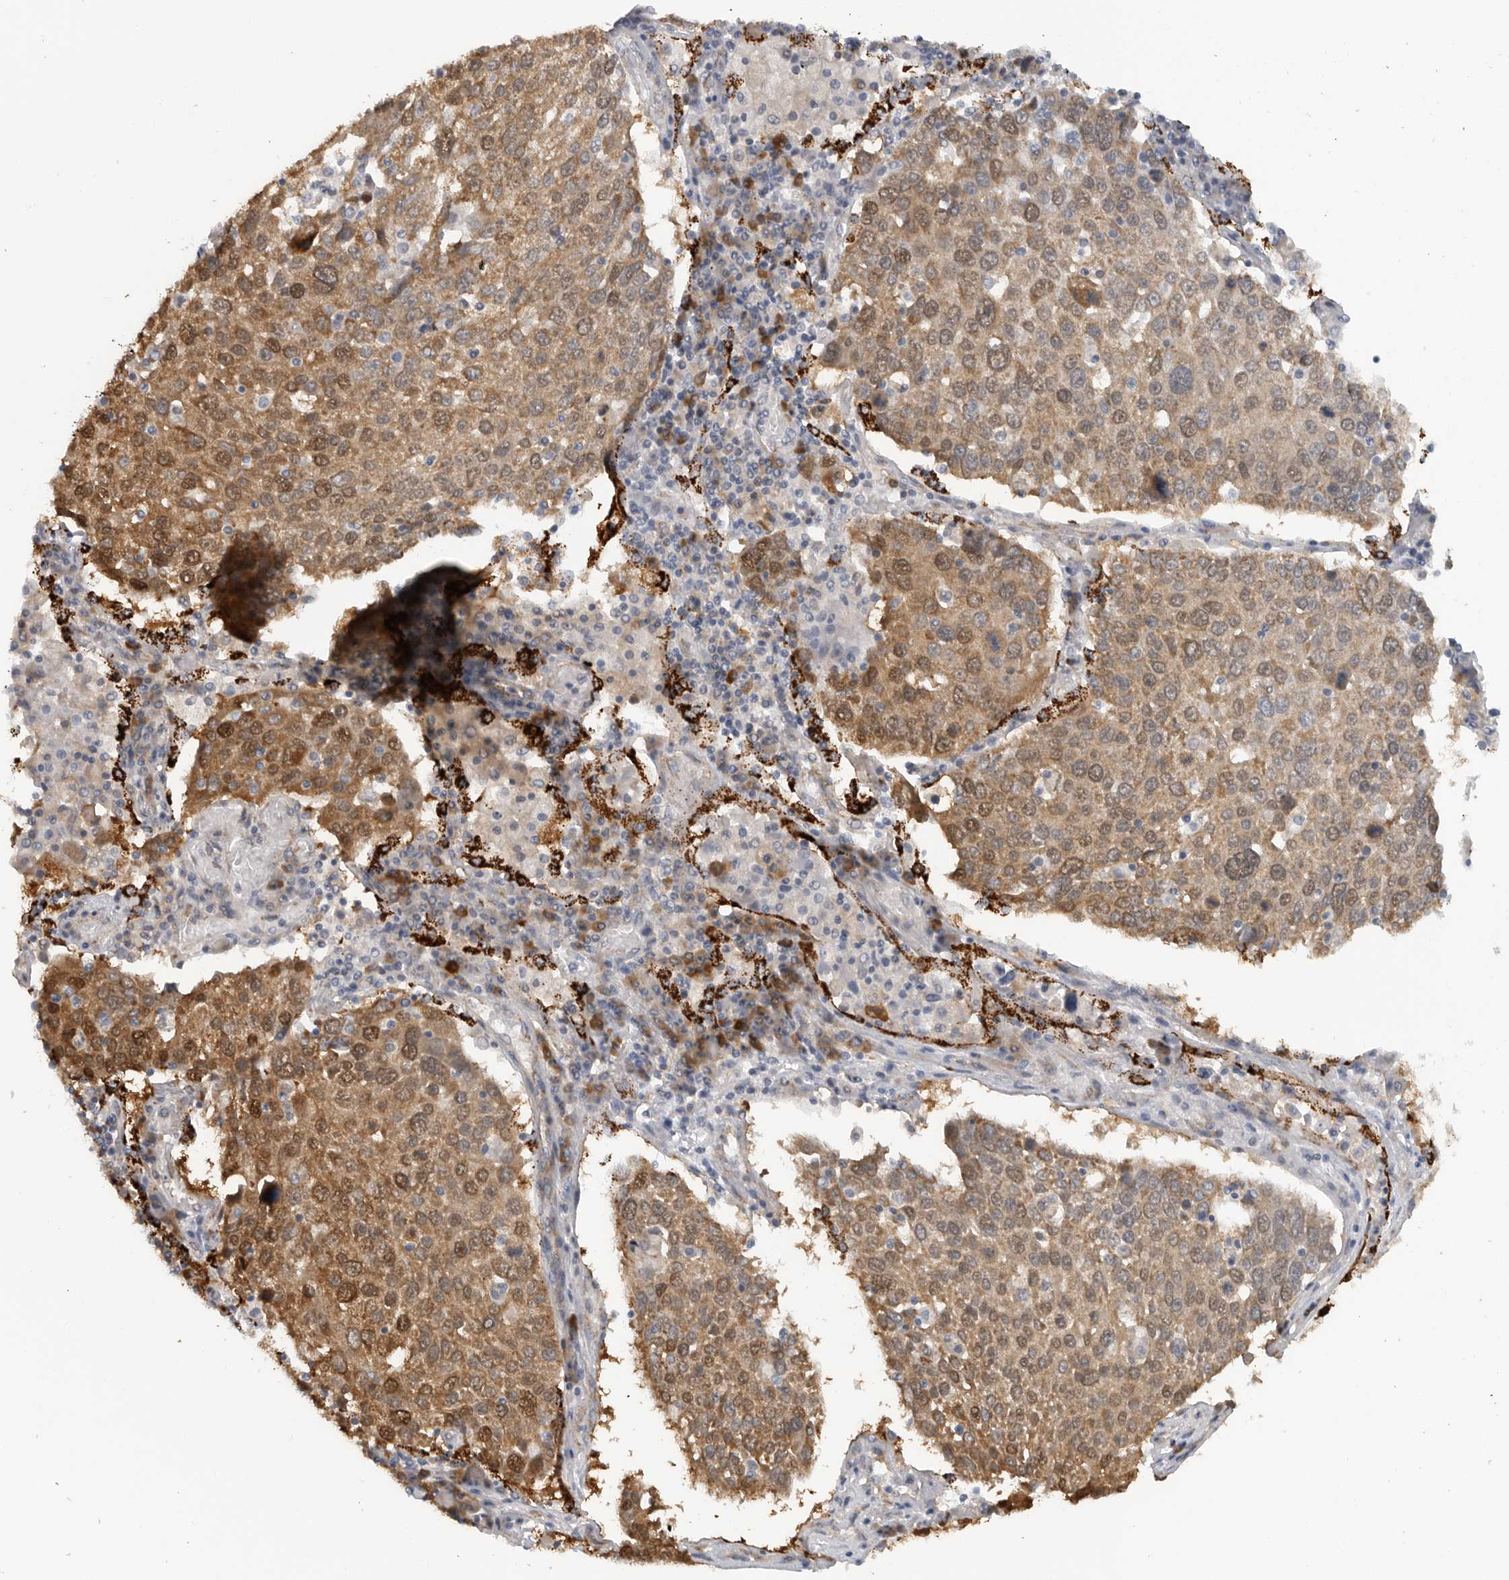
{"staining": {"intensity": "moderate", "quantity": ">75%", "location": "cytoplasmic/membranous,nuclear"}, "tissue": "lung cancer", "cell_type": "Tumor cells", "image_type": "cancer", "snomed": [{"axis": "morphology", "description": "Squamous cell carcinoma, NOS"}, {"axis": "topography", "description": "Lung"}], "caption": "Lung cancer (squamous cell carcinoma) tissue shows moderate cytoplasmic/membranous and nuclear positivity in approximately >75% of tumor cells", "gene": "DYRK2", "patient": {"sex": "male", "age": 65}}